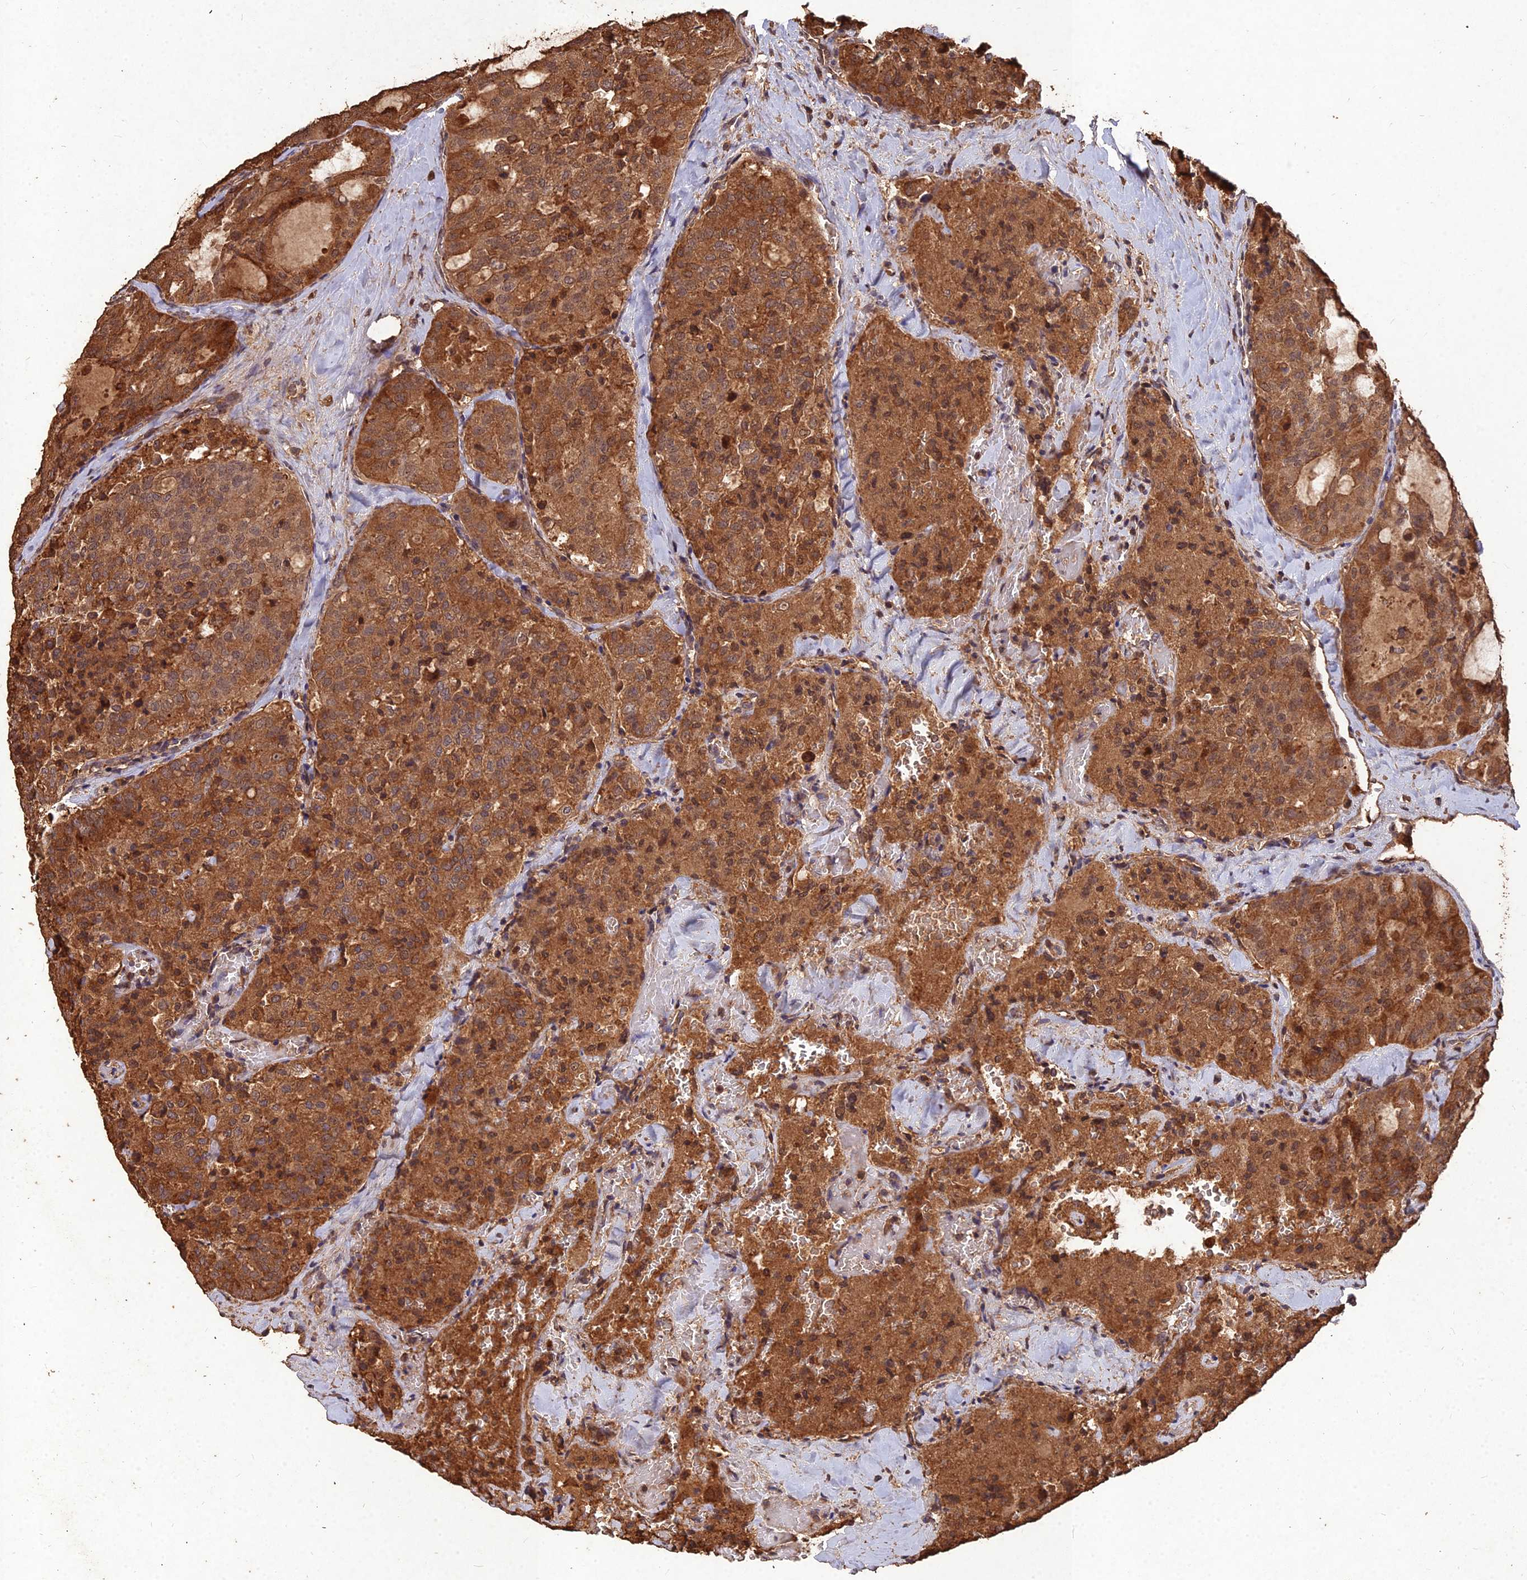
{"staining": {"intensity": "strong", "quantity": ">75%", "location": "cytoplasmic/membranous,nuclear"}, "tissue": "thyroid cancer", "cell_type": "Tumor cells", "image_type": "cancer", "snomed": [{"axis": "morphology", "description": "Follicular adenoma carcinoma, NOS"}, {"axis": "topography", "description": "Thyroid gland"}], "caption": "Protein staining of follicular adenoma carcinoma (thyroid) tissue reveals strong cytoplasmic/membranous and nuclear staining in approximately >75% of tumor cells.", "gene": "SYMPK", "patient": {"sex": "male", "age": 75}}